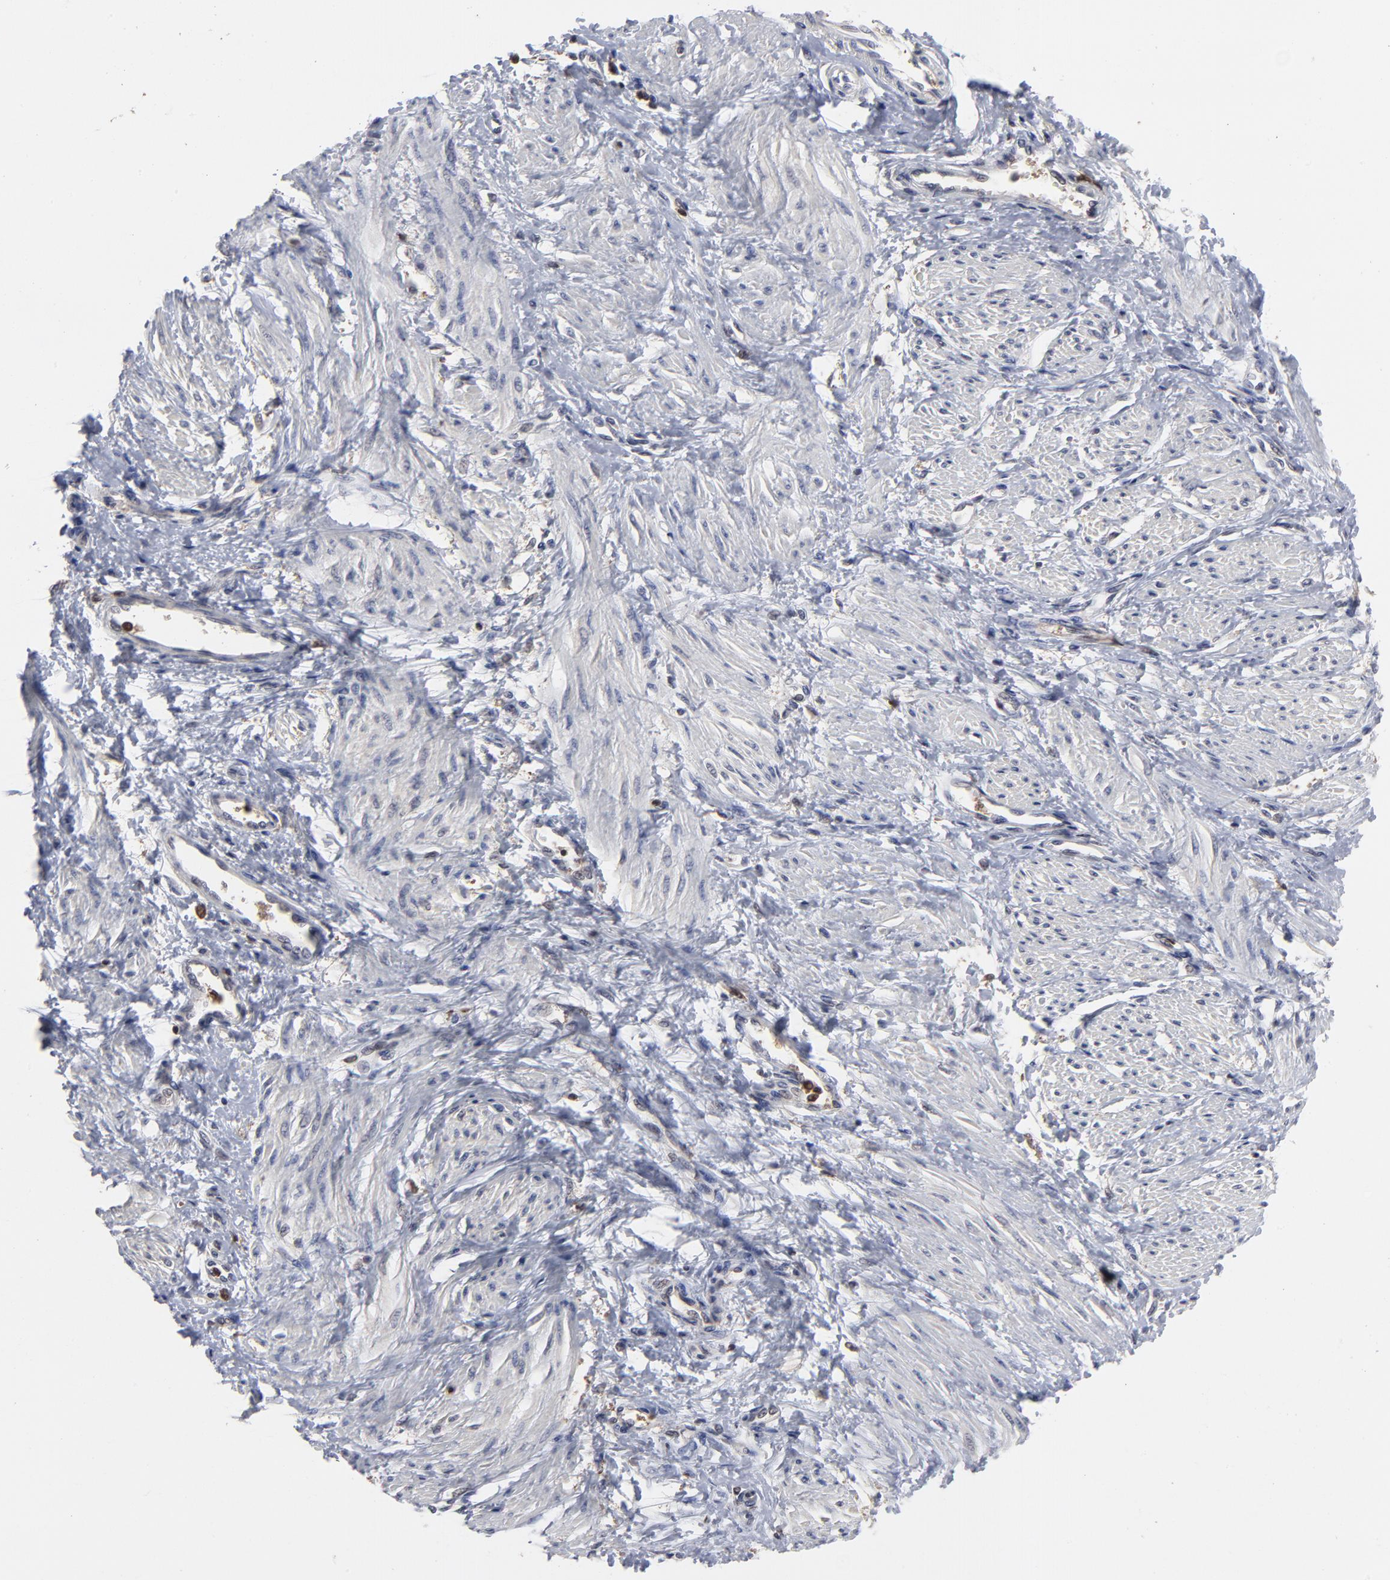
{"staining": {"intensity": "negative", "quantity": "none", "location": "none"}, "tissue": "smooth muscle", "cell_type": "Smooth muscle cells", "image_type": "normal", "snomed": [{"axis": "morphology", "description": "Normal tissue, NOS"}, {"axis": "topography", "description": "Smooth muscle"}, {"axis": "topography", "description": "Uterus"}], "caption": "The micrograph demonstrates no significant positivity in smooth muscle cells of smooth muscle. (Immunohistochemistry, brightfield microscopy, high magnification).", "gene": "MAP2K1", "patient": {"sex": "female", "age": 39}}